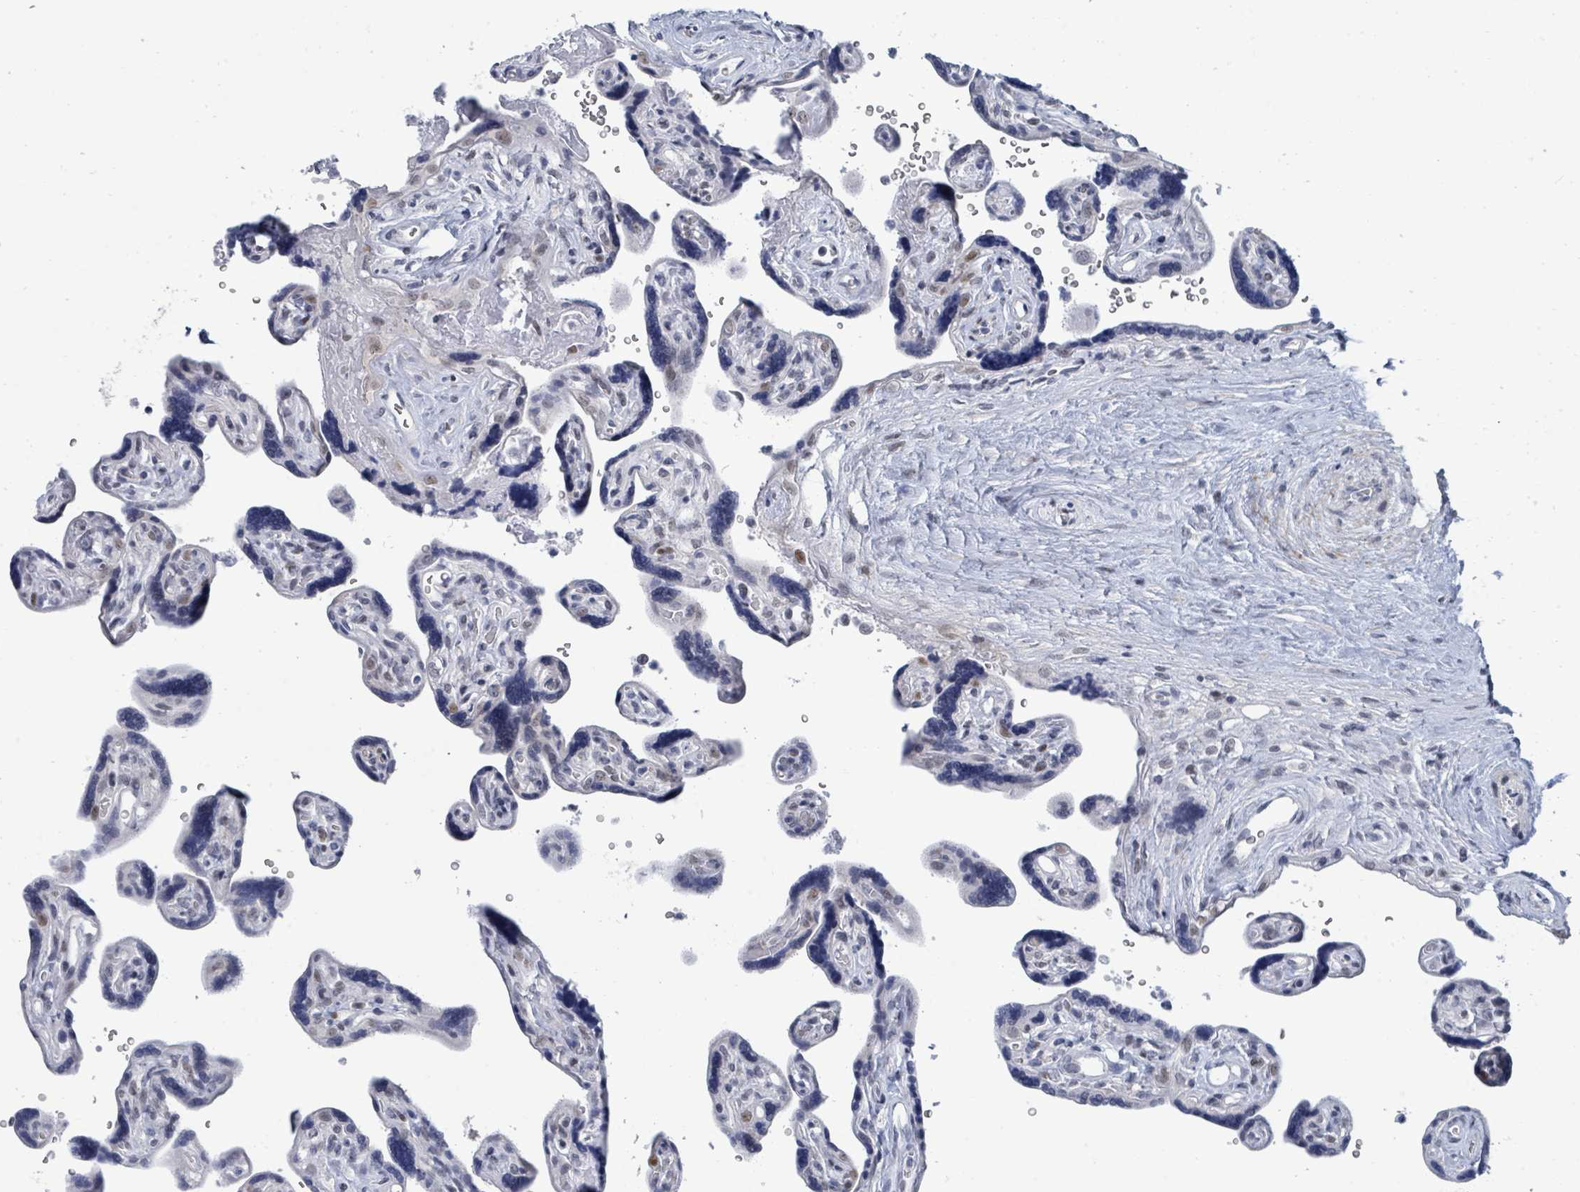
{"staining": {"intensity": "weak", "quantity": "25%-75%", "location": "nuclear"}, "tissue": "placenta", "cell_type": "Decidual cells", "image_type": "normal", "snomed": [{"axis": "morphology", "description": "Normal tissue, NOS"}, {"axis": "topography", "description": "Placenta"}], "caption": "IHC of normal placenta reveals low levels of weak nuclear expression in approximately 25%-75% of decidual cells. (IHC, brightfield microscopy, high magnification).", "gene": "CT45A10", "patient": {"sex": "female", "age": 39}}